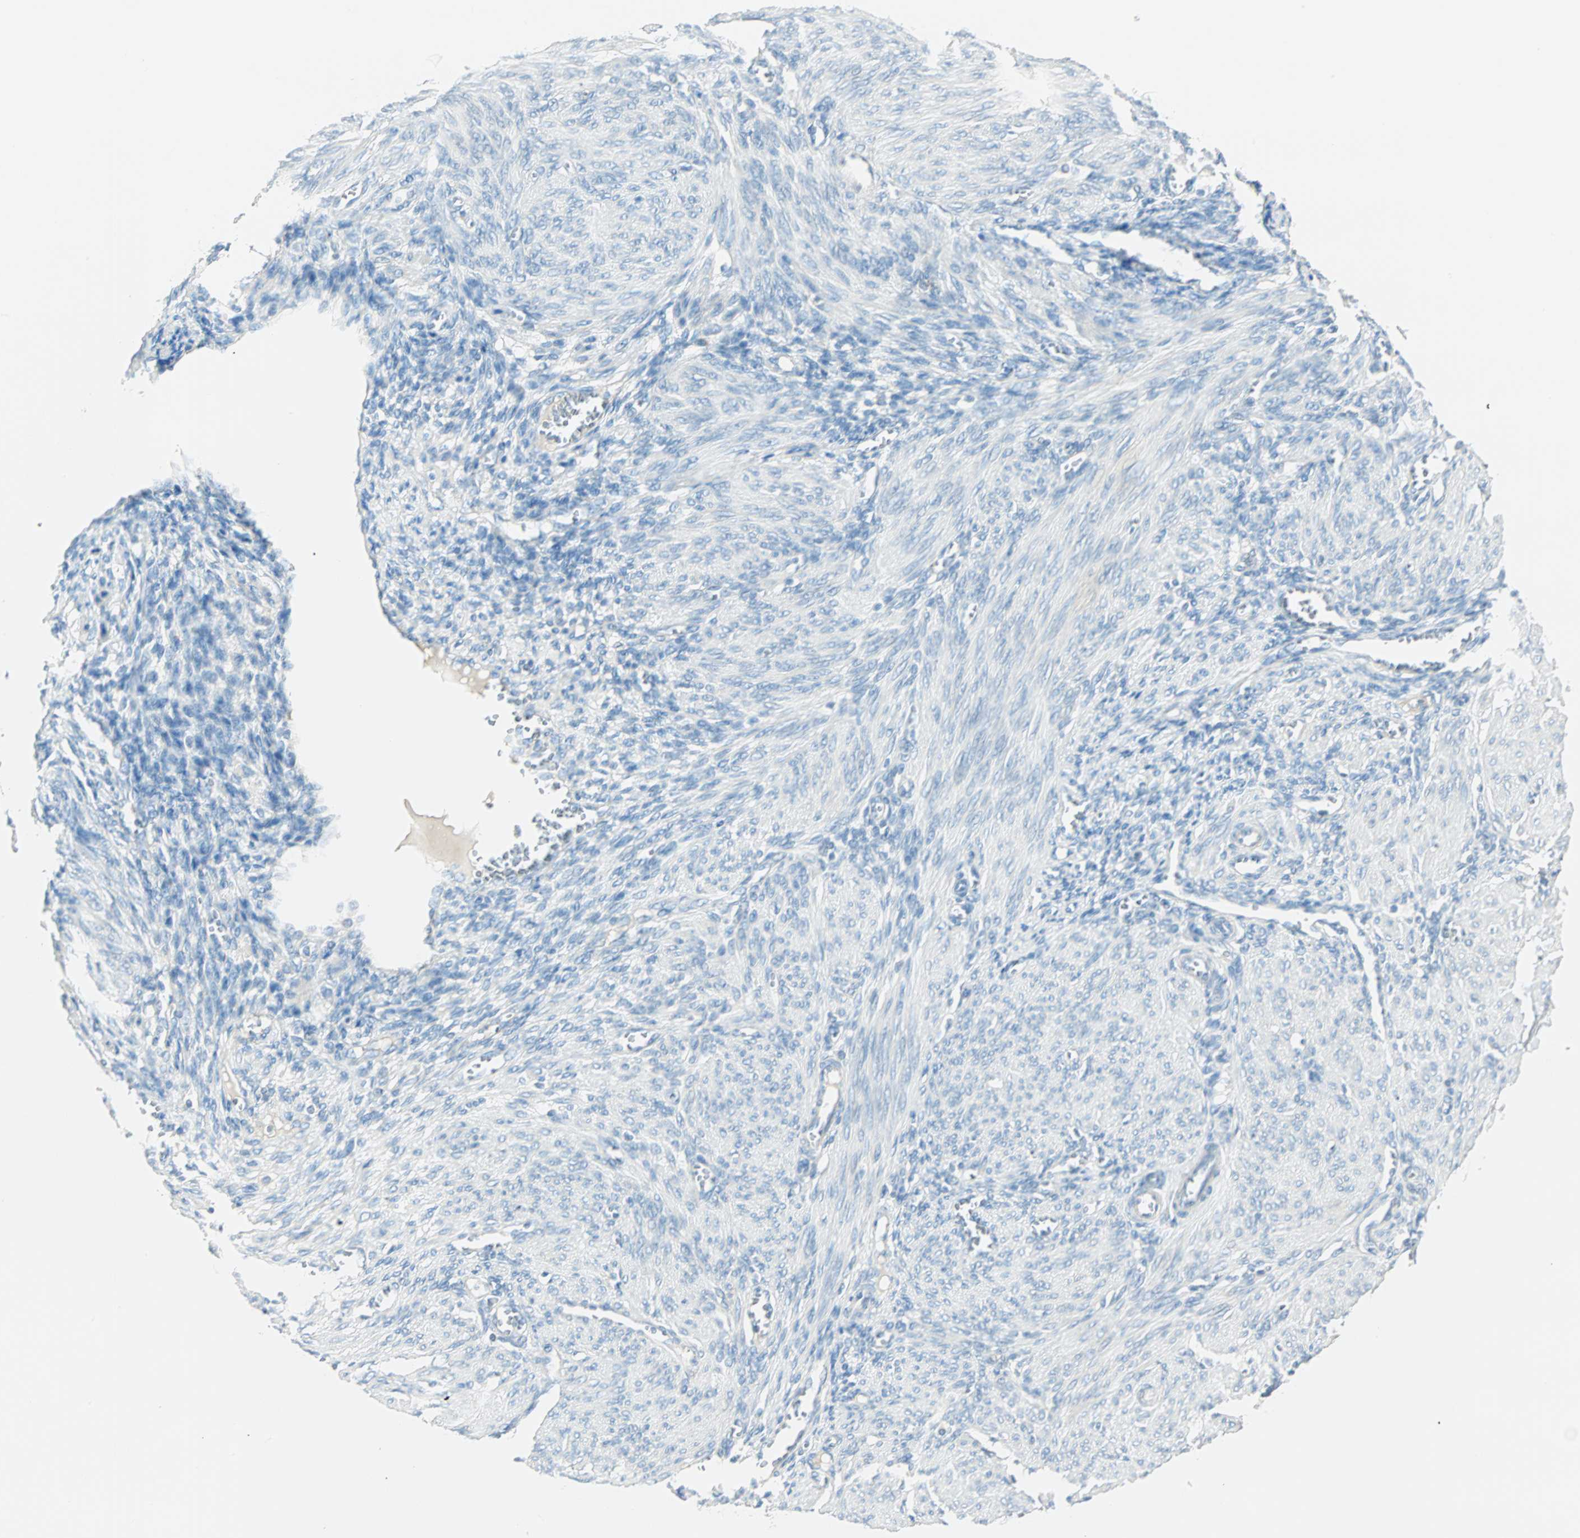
{"staining": {"intensity": "negative", "quantity": "none", "location": "none"}, "tissue": "endometrium", "cell_type": "Cells in endometrial stroma", "image_type": "normal", "snomed": [{"axis": "morphology", "description": "Normal tissue, NOS"}, {"axis": "topography", "description": "Endometrium"}], "caption": "Photomicrograph shows no protein expression in cells in endometrial stroma of benign endometrium. (DAB (3,3'-diaminobenzidine) IHC visualized using brightfield microscopy, high magnification).", "gene": "ATF6", "patient": {"sex": "female", "age": 72}}